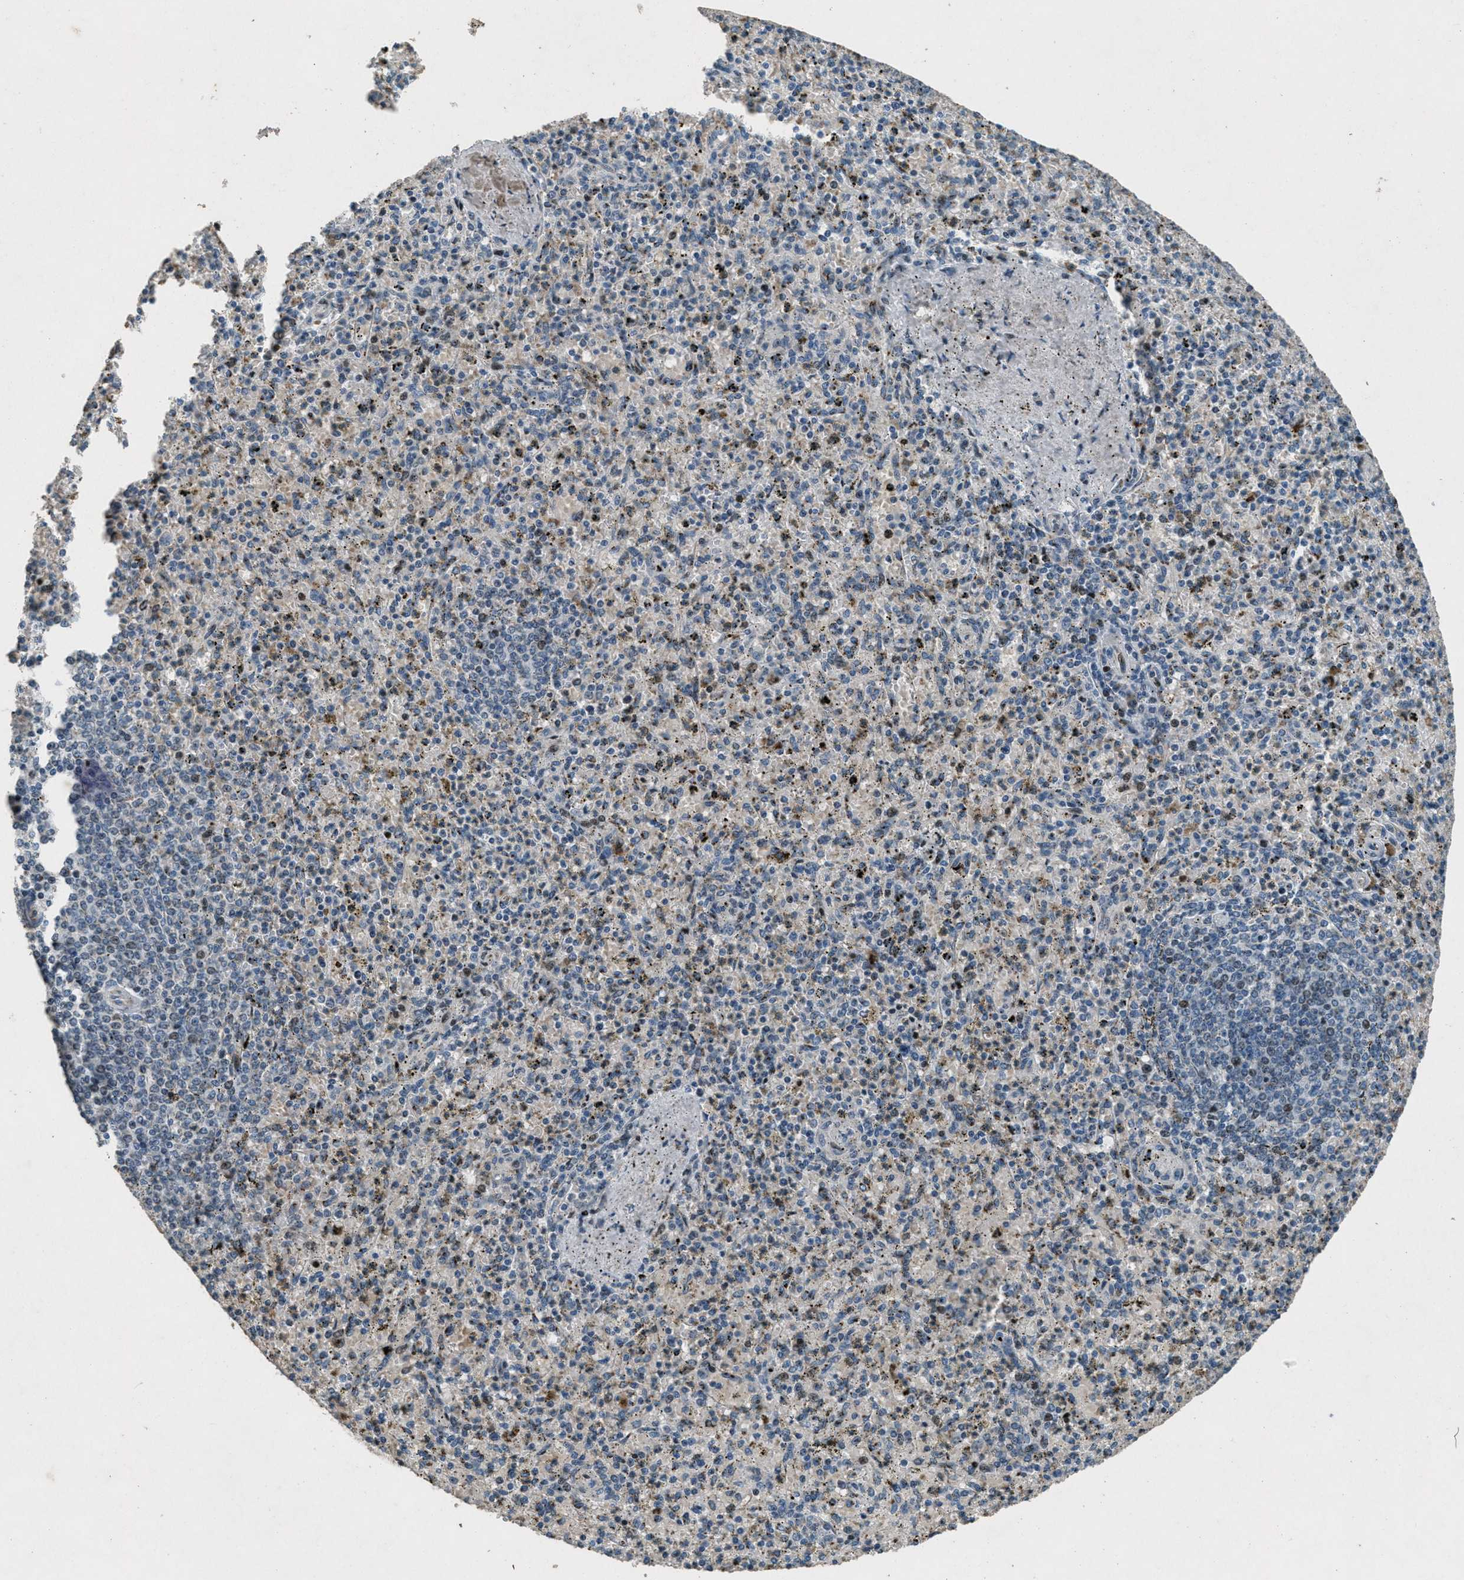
{"staining": {"intensity": "strong", "quantity": "<25%", "location": "nuclear"}, "tissue": "spleen", "cell_type": "Cells in red pulp", "image_type": "normal", "snomed": [{"axis": "morphology", "description": "Normal tissue, NOS"}, {"axis": "topography", "description": "Spleen"}], "caption": "This histopathology image demonstrates immunohistochemistry (IHC) staining of normal spleen, with medium strong nuclear positivity in about <25% of cells in red pulp.", "gene": "GPC6", "patient": {"sex": "male", "age": 72}}